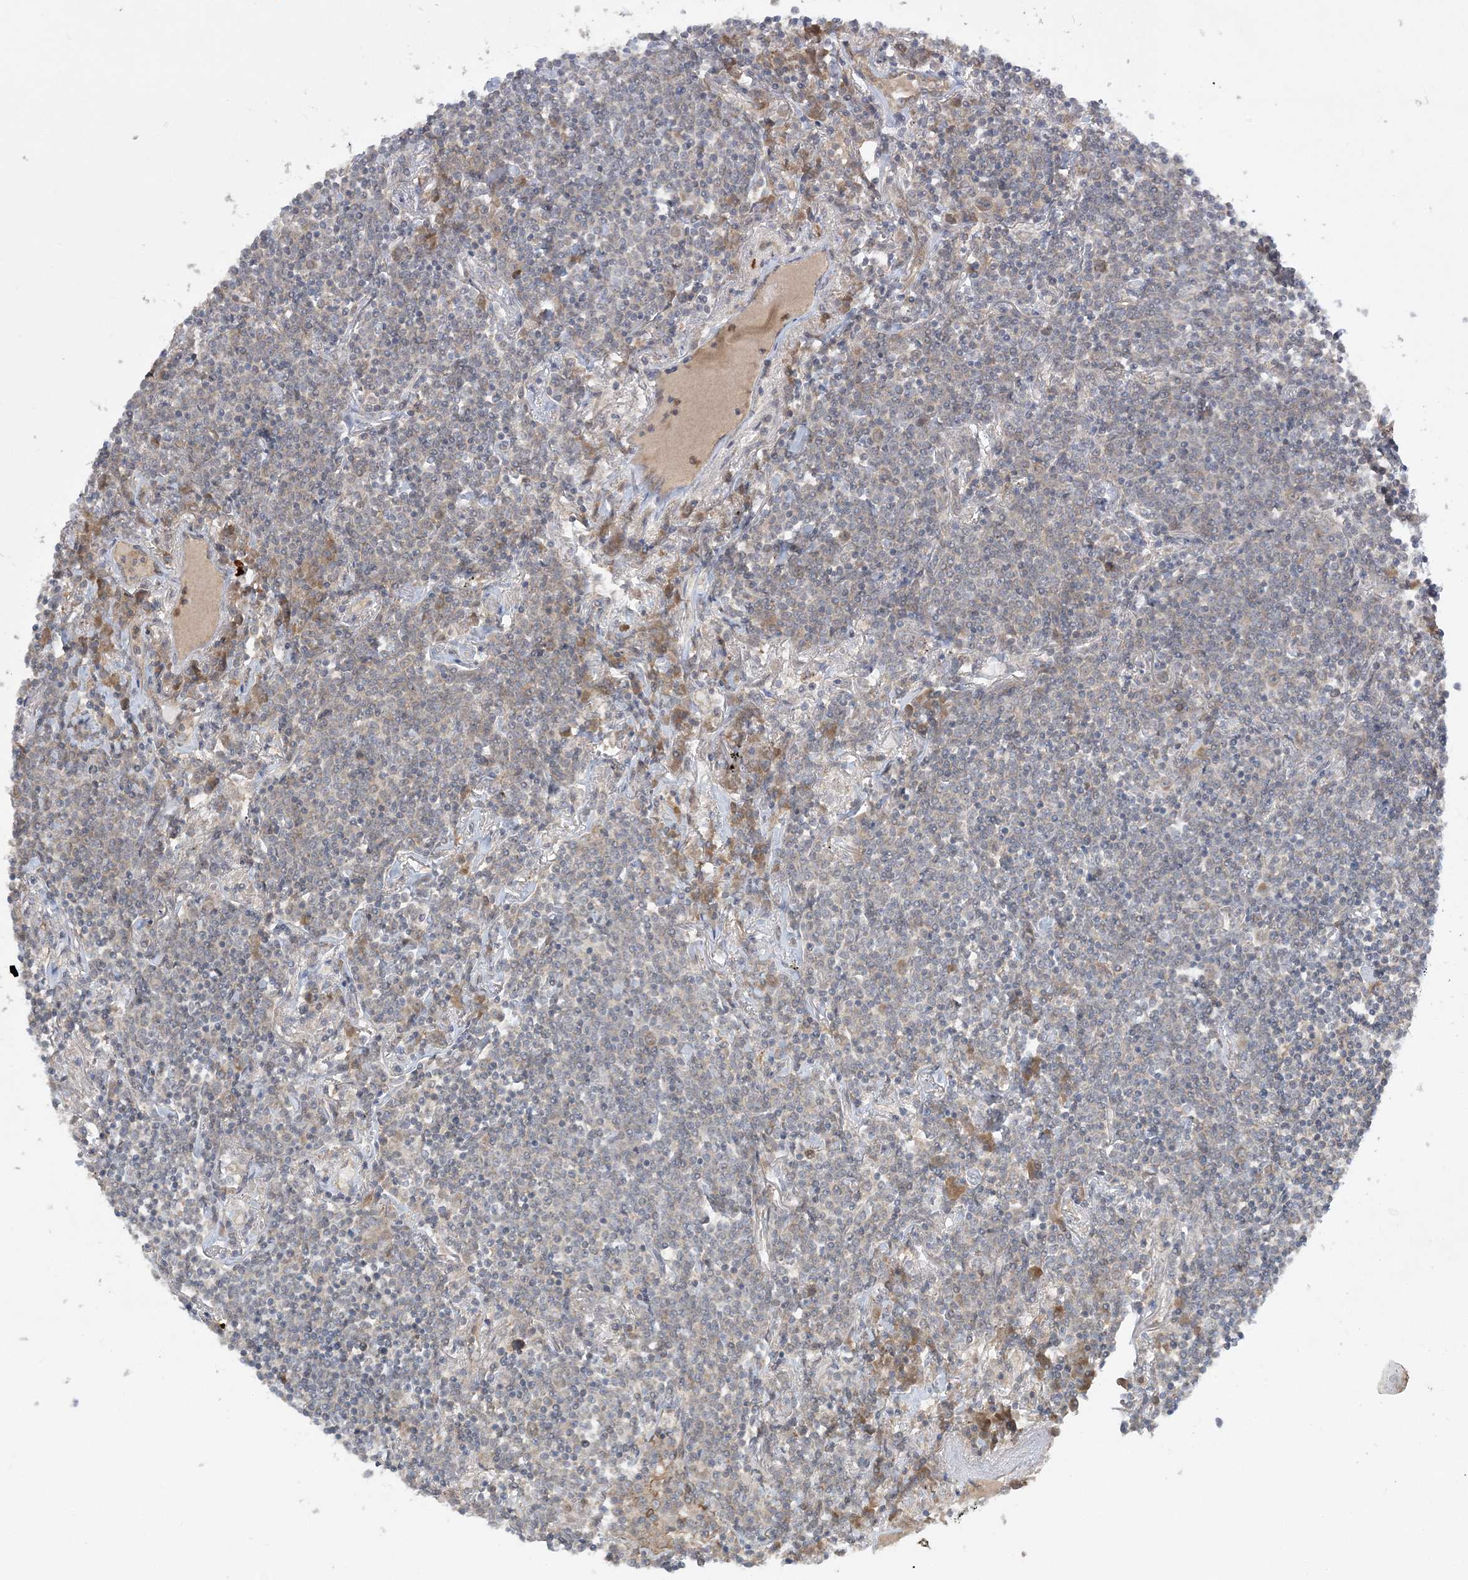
{"staining": {"intensity": "negative", "quantity": "none", "location": "none"}, "tissue": "lymphoma", "cell_type": "Tumor cells", "image_type": "cancer", "snomed": [{"axis": "morphology", "description": "Malignant lymphoma, non-Hodgkin's type, Low grade"}, {"axis": "topography", "description": "Lung"}], "caption": "Tumor cells show no significant protein positivity in lymphoma. (DAB (3,3'-diaminobenzidine) IHC, high magnification).", "gene": "MMADHC", "patient": {"sex": "female", "age": 71}}